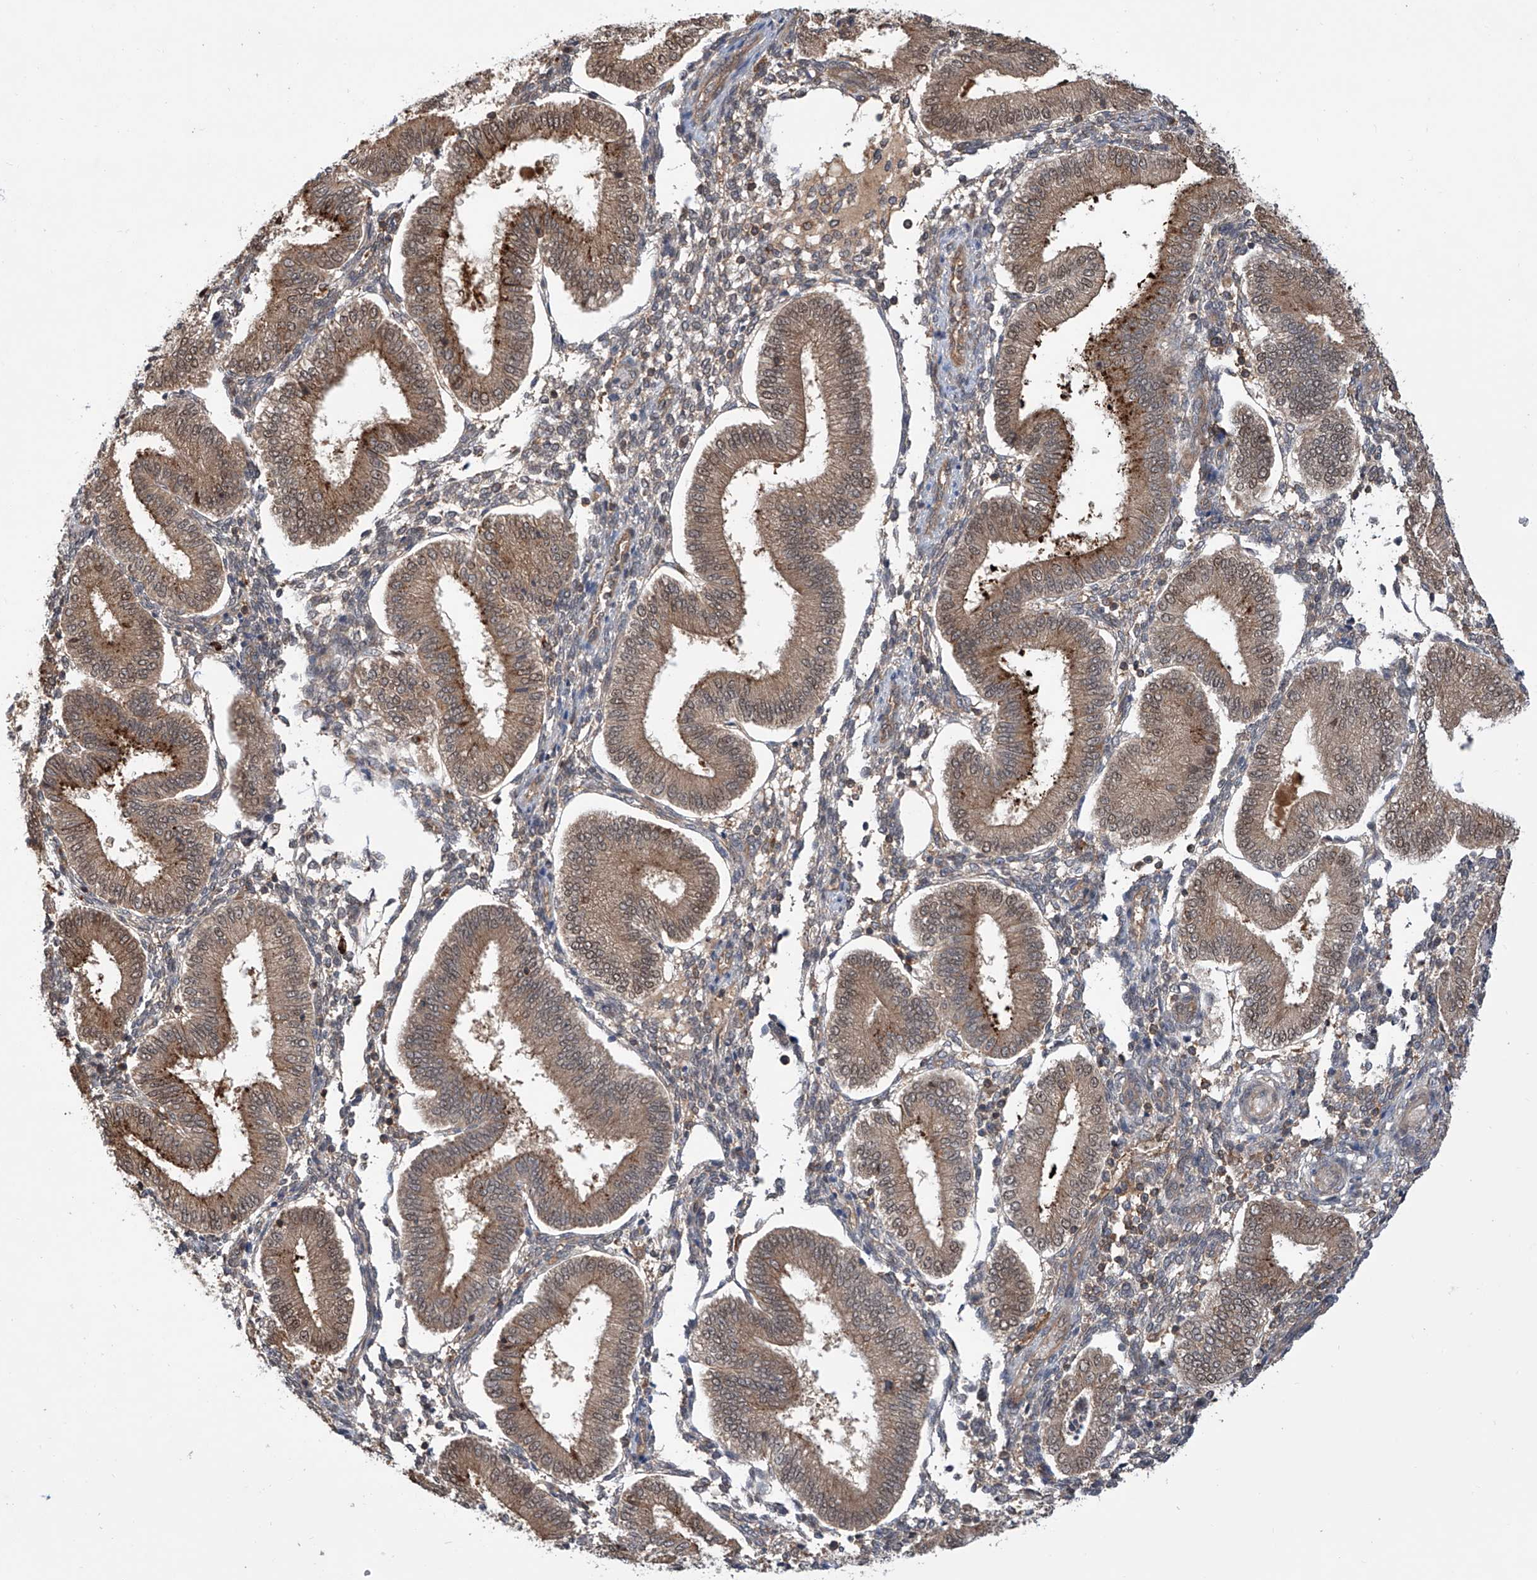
{"staining": {"intensity": "moderate", "quantity": "<25%", "location": "cytoplasmic/membranous"}, "tissue": "endometrium", "cell_type": "Cells in endometrial stroma", "image_type": "normal", "snomed": [{"axis": "morphology", "description": "Normal tissue, NOS"}, {"axis": "topography", "description": "Endometrium"}], "caption": "Immunohistochemical staining of benign human endometrium displays <25% levels of moderate cytoplasmic/membranous protein positivity in about <25% of cells in endometrial stroma. The protein is shown in brown color, while the nuclei are stained blue.", "gene": "HOXC8", "patient": {"sex": "female", "age": 39}}